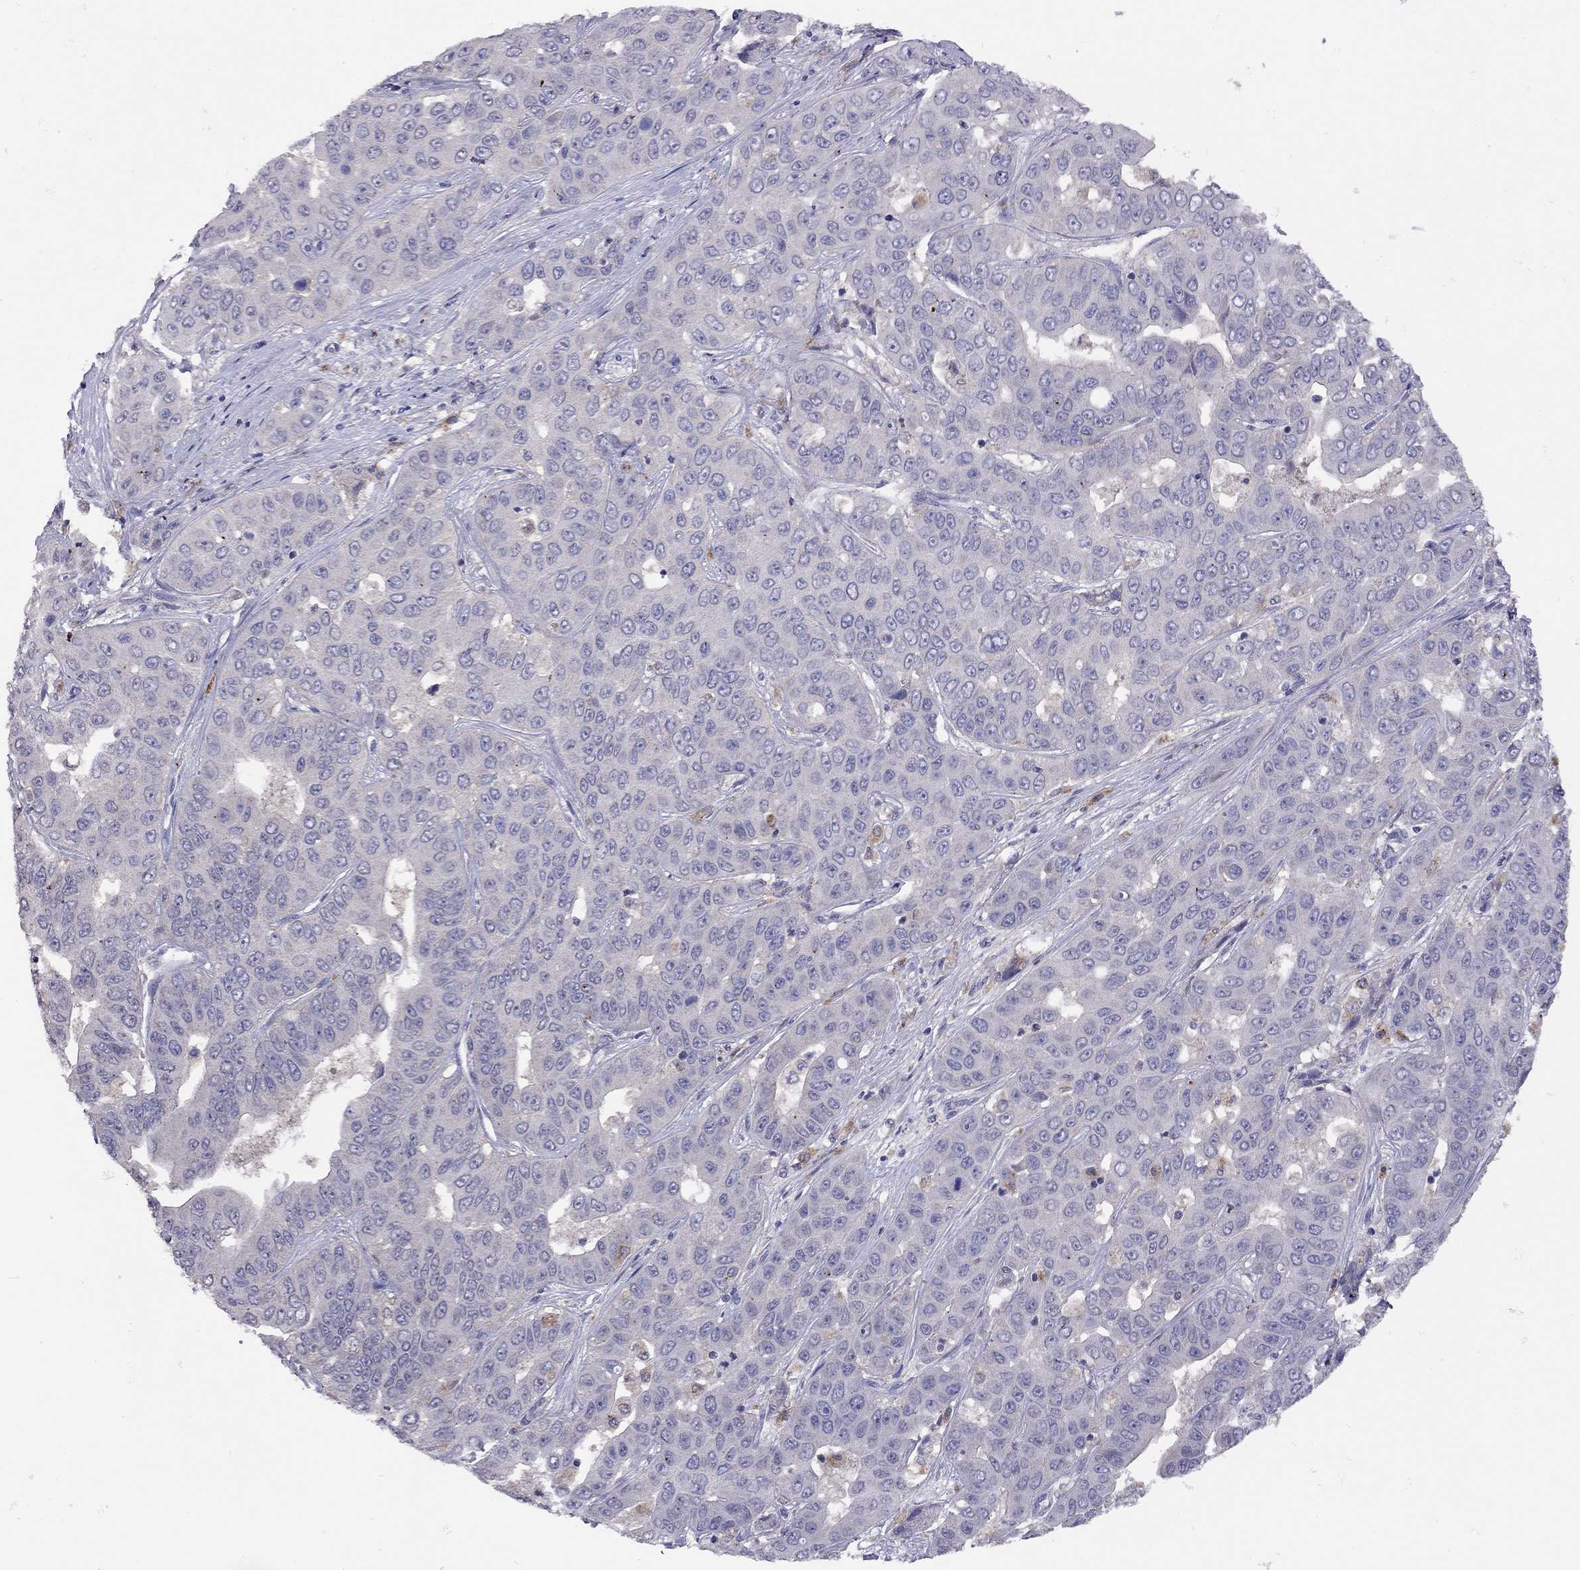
{"staining": {"intensity": "negative", "quantity": "none", "location": "none"}, "tissue": "liver cancer", "cell_type": "Tumor cells", "image_type": "cancer", "snomed": [{"axis": "morphology", "description": "Cholangiocarcinoma"}, {"axis": "topography", "description": "Liver"}], "caption": "Immunohistochemistry (IHC) histopathology image of liver cancer (cholangiocarcinoma) stained for a protein (brown), which exhibits no positivity in tumor cells.", "gene": "RTP5", "patient": {"sex": "female", "age": 52}}